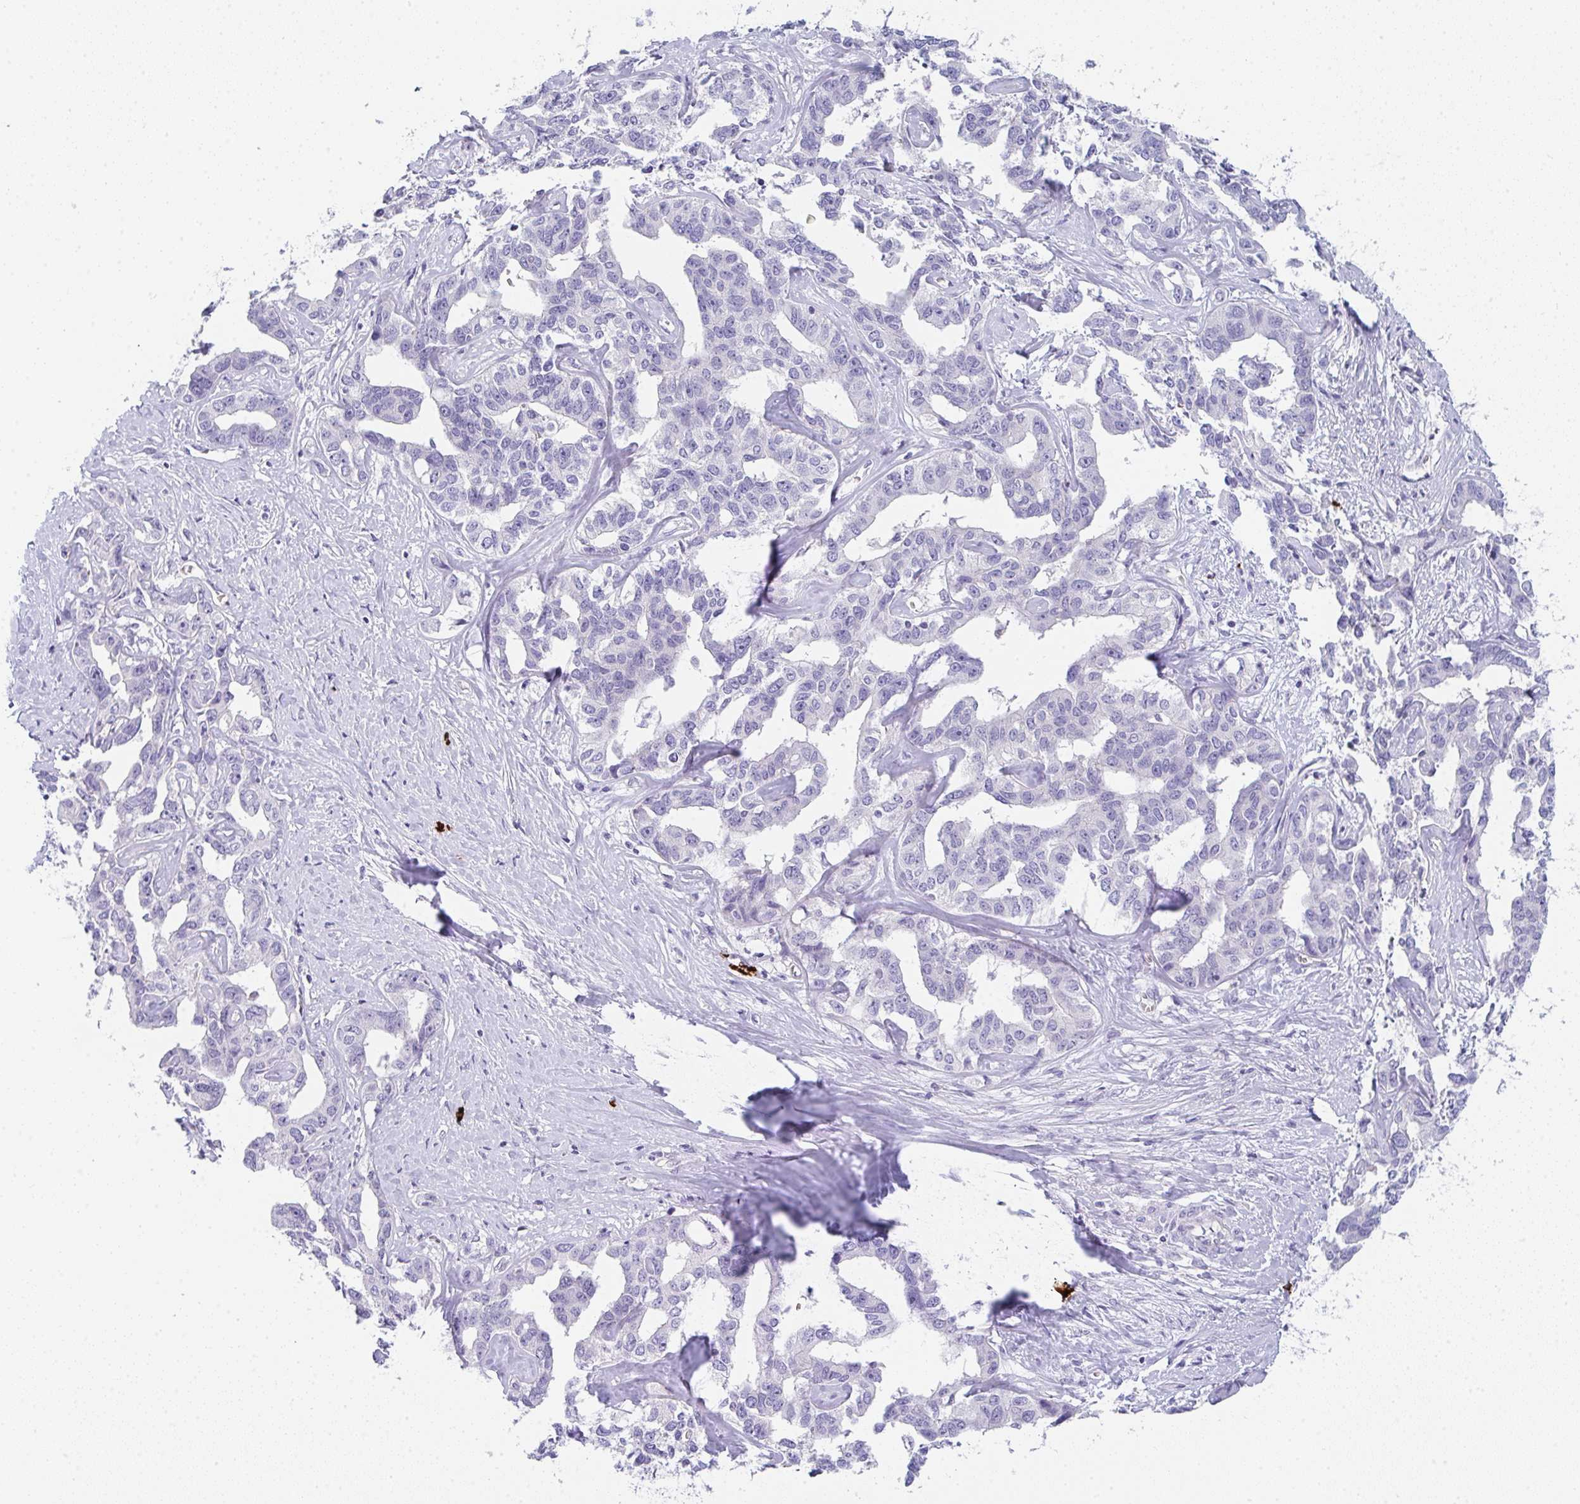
{"staining": {"intensity": "negative", "quantity": "none", "location": "none"}, "tissue": "liver cancer", "cell_type": "Tumor cells", "image_type": "cancer", "snomed": [{"axis": "morphology", "description": "Cholangiocarcinoma"}, {"axis": "topography", "description": "Liver"}], "caption": "A high-resolution histopathology image shows immunohistochemistry (IHC) staining of liver cholangiocarcinoma, which displays no significant staining in tumor cells.", "gene": "CACNA1S", "patient": {"sex": "male", "age": 59}}